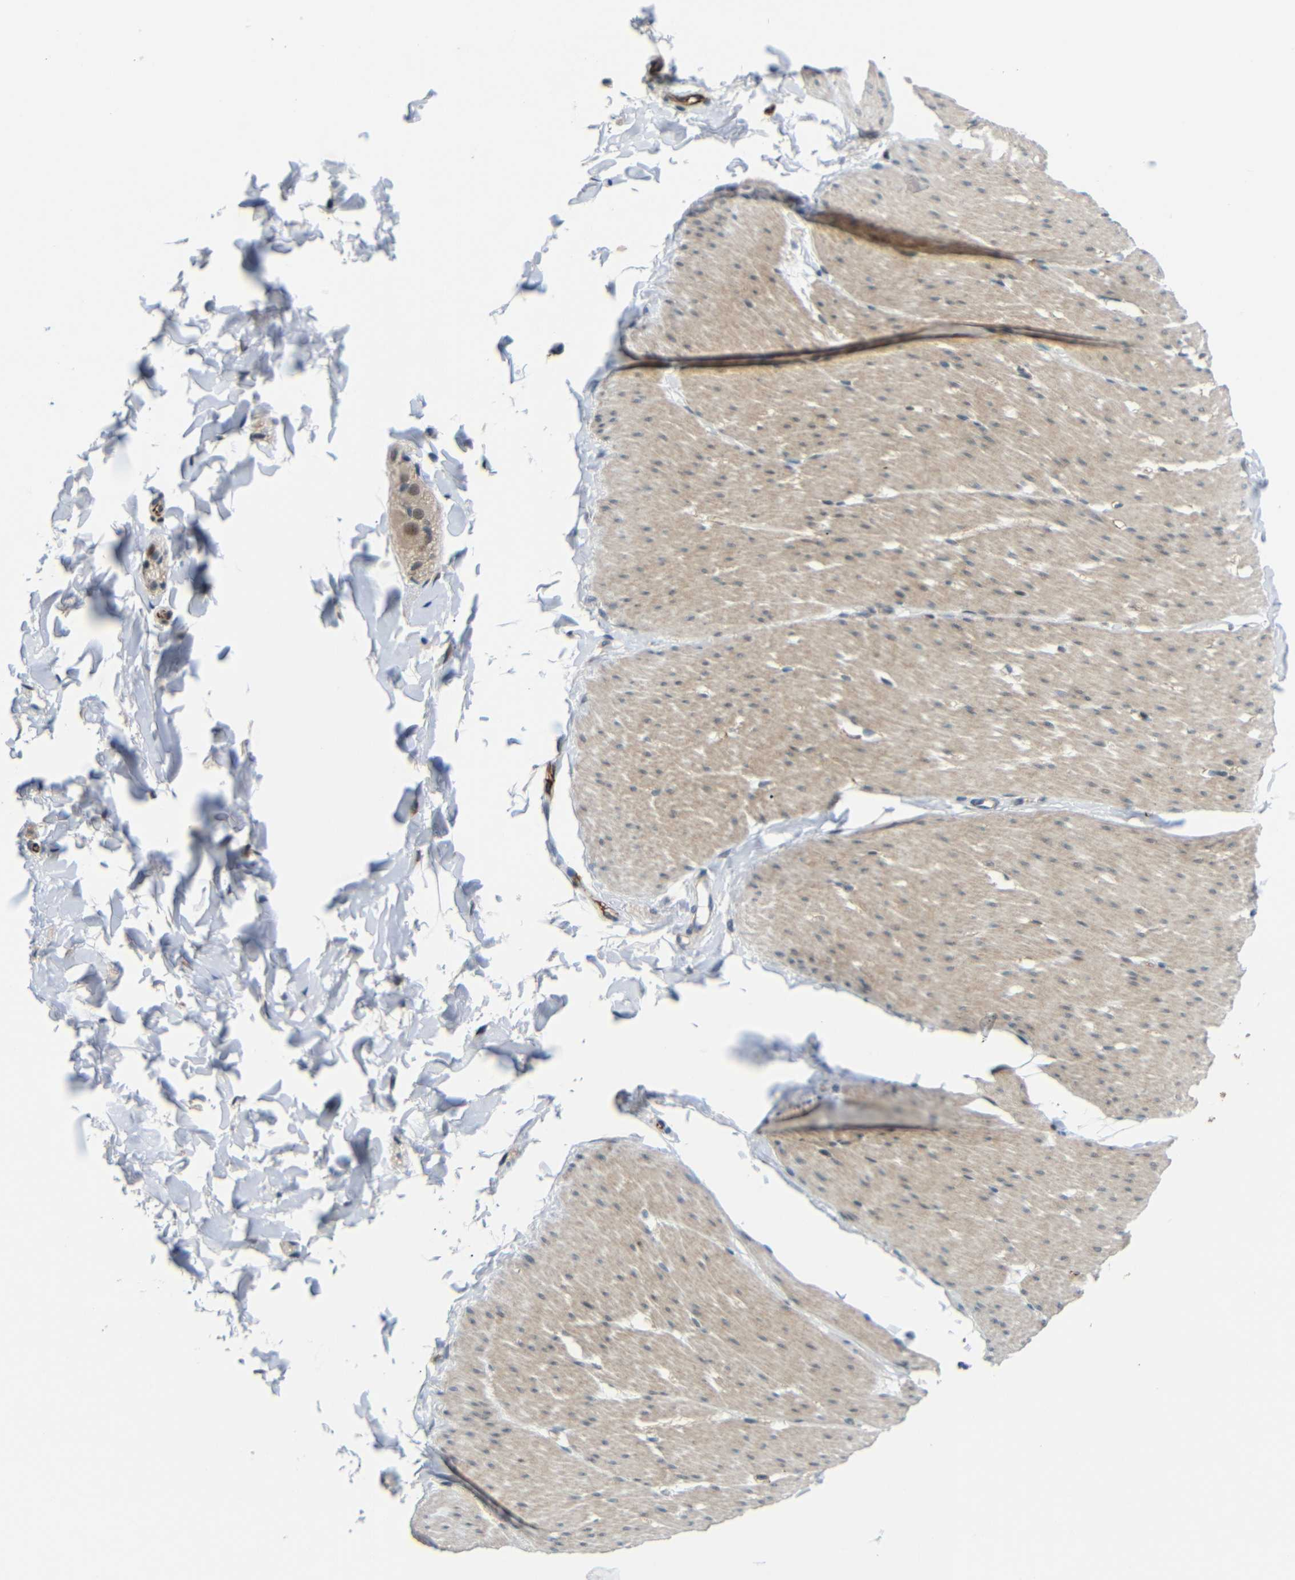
{"staining": {"intensity": "weak", "quantity": "25%-75%", "location": "cytoplasmic/membranous"}, "tissue": "smooth muscle", "cell_type": "Smooth muscle cells", "image_type": "normal", "snomed": [{"axis": "morphology", "description": "Normal tissue, NOS"}, {"axis": "topography", "description": "Smooth muscle"}, {"axis": "topography", "description": "Colon"}], "caption": "Approximately 25%-75% of smooth muscle cells in unremarkable smooth muscle reveal weak cytoplasmic/membranous protein positivity as visualized by brown immunohistochemical staining.", "gene": "SYDE1", "patient": {"sex": "male", "age": 67}}